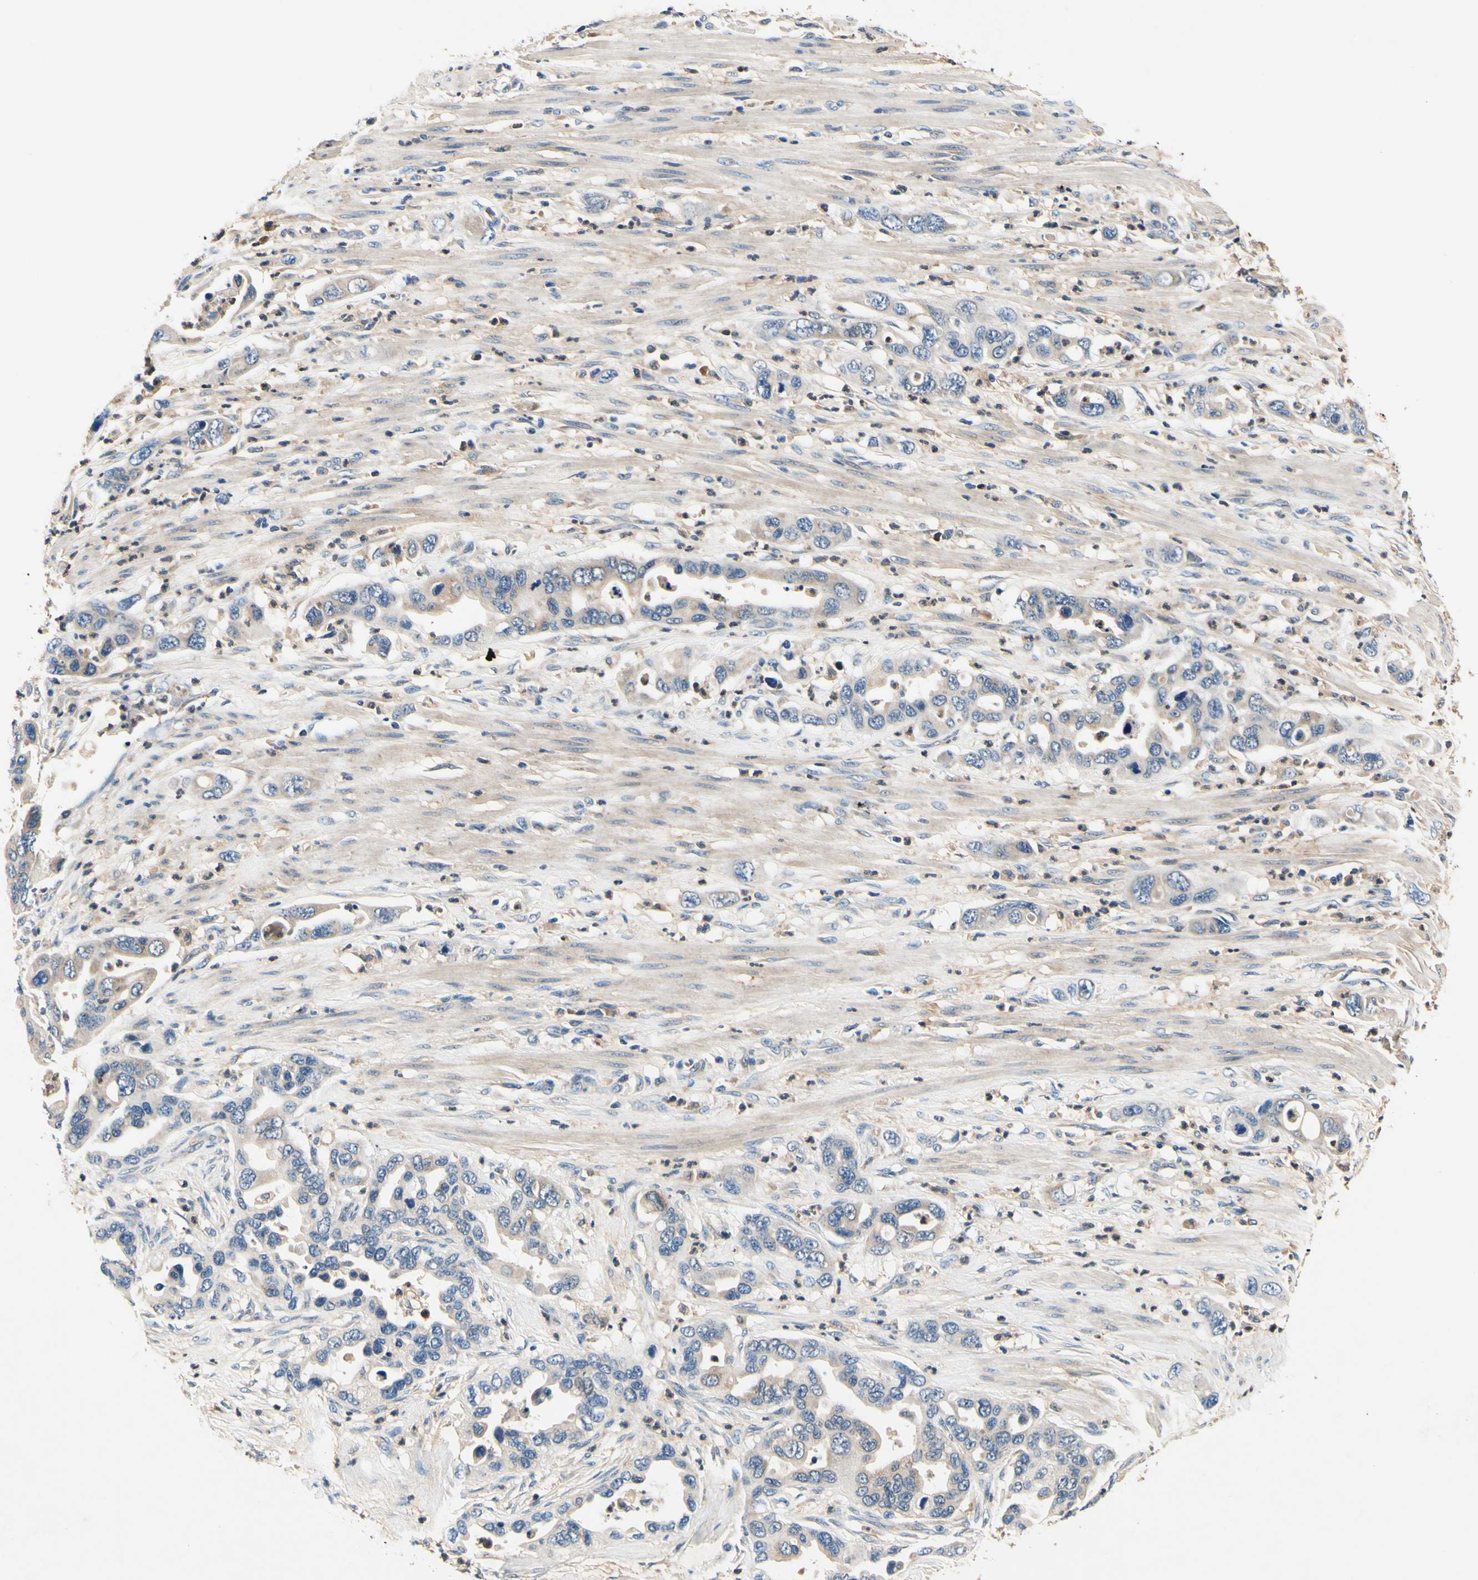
{"staining": {"intensity": "weak", "quantity": "25%-75%", "location": "cytoplasmic/membranous"}, "tissue": "pancreatic cancer", "cell_type": "Tumor cells", "image_type": "cancer", "snomed": [{"axis": "morphology", "description": "Adenocarcinoma, NOS"}, {"axis": "topography", "description": "Pancreas"}], "caption": "DAB (3,3'-diaminobenzidine) immunohistochemical staining of human adenocarcinoma (pancreatic) displays weak cytoplasmic/membranous protein positivity in about 25%-75% of tumor cells. (DAB (3,3'-diaminobenzidine) IHC with brightfield microscopy, high magnification).", "gene": "PLA2G4A", "patient": {"sex": "female", "age": 71}}